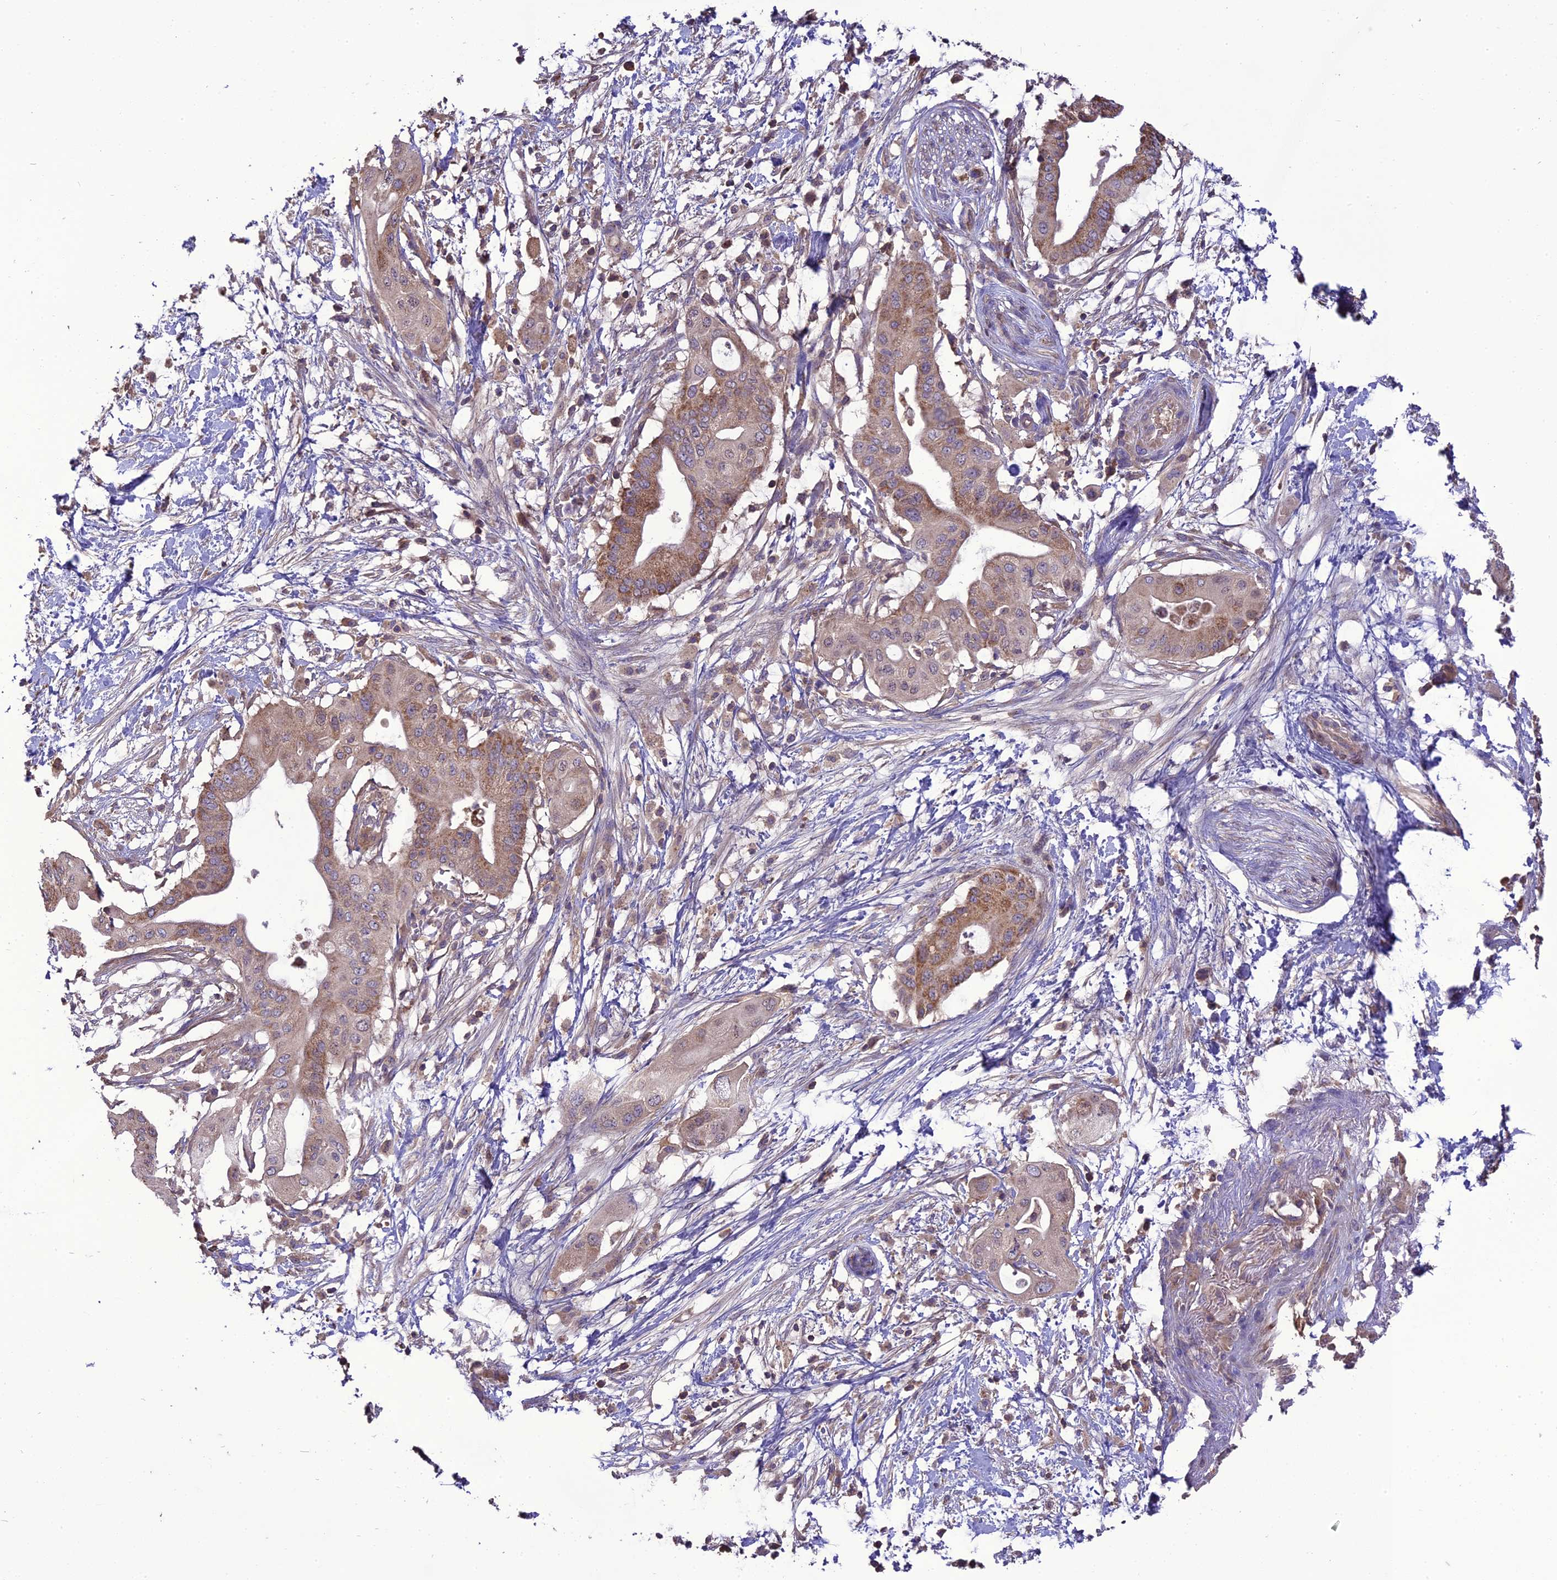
{"staining": {"intensity": "moderate", "quantity": "25%-75%", "location": "cytoplasmic/membranous"}, "tissue": "pancreatic cancer", "cell_type": "Tumor cells", "image_type": "cancer", "snomed": [{"axis": "morphology", "description": "Adenocarcinoma, NOS"}, {"axis": "topography", "description": "Pancreas"}], "caption": "A medium amount of moderate cytoplasmic/membranous expression is identified in about 25%-75% of tumor cells in pancreatic cancer tissue. (DAB IHC with brightfield microscopy, high magnification).", "gene": "NUDT8", "patient": {"sex": "male", "age": 68}}